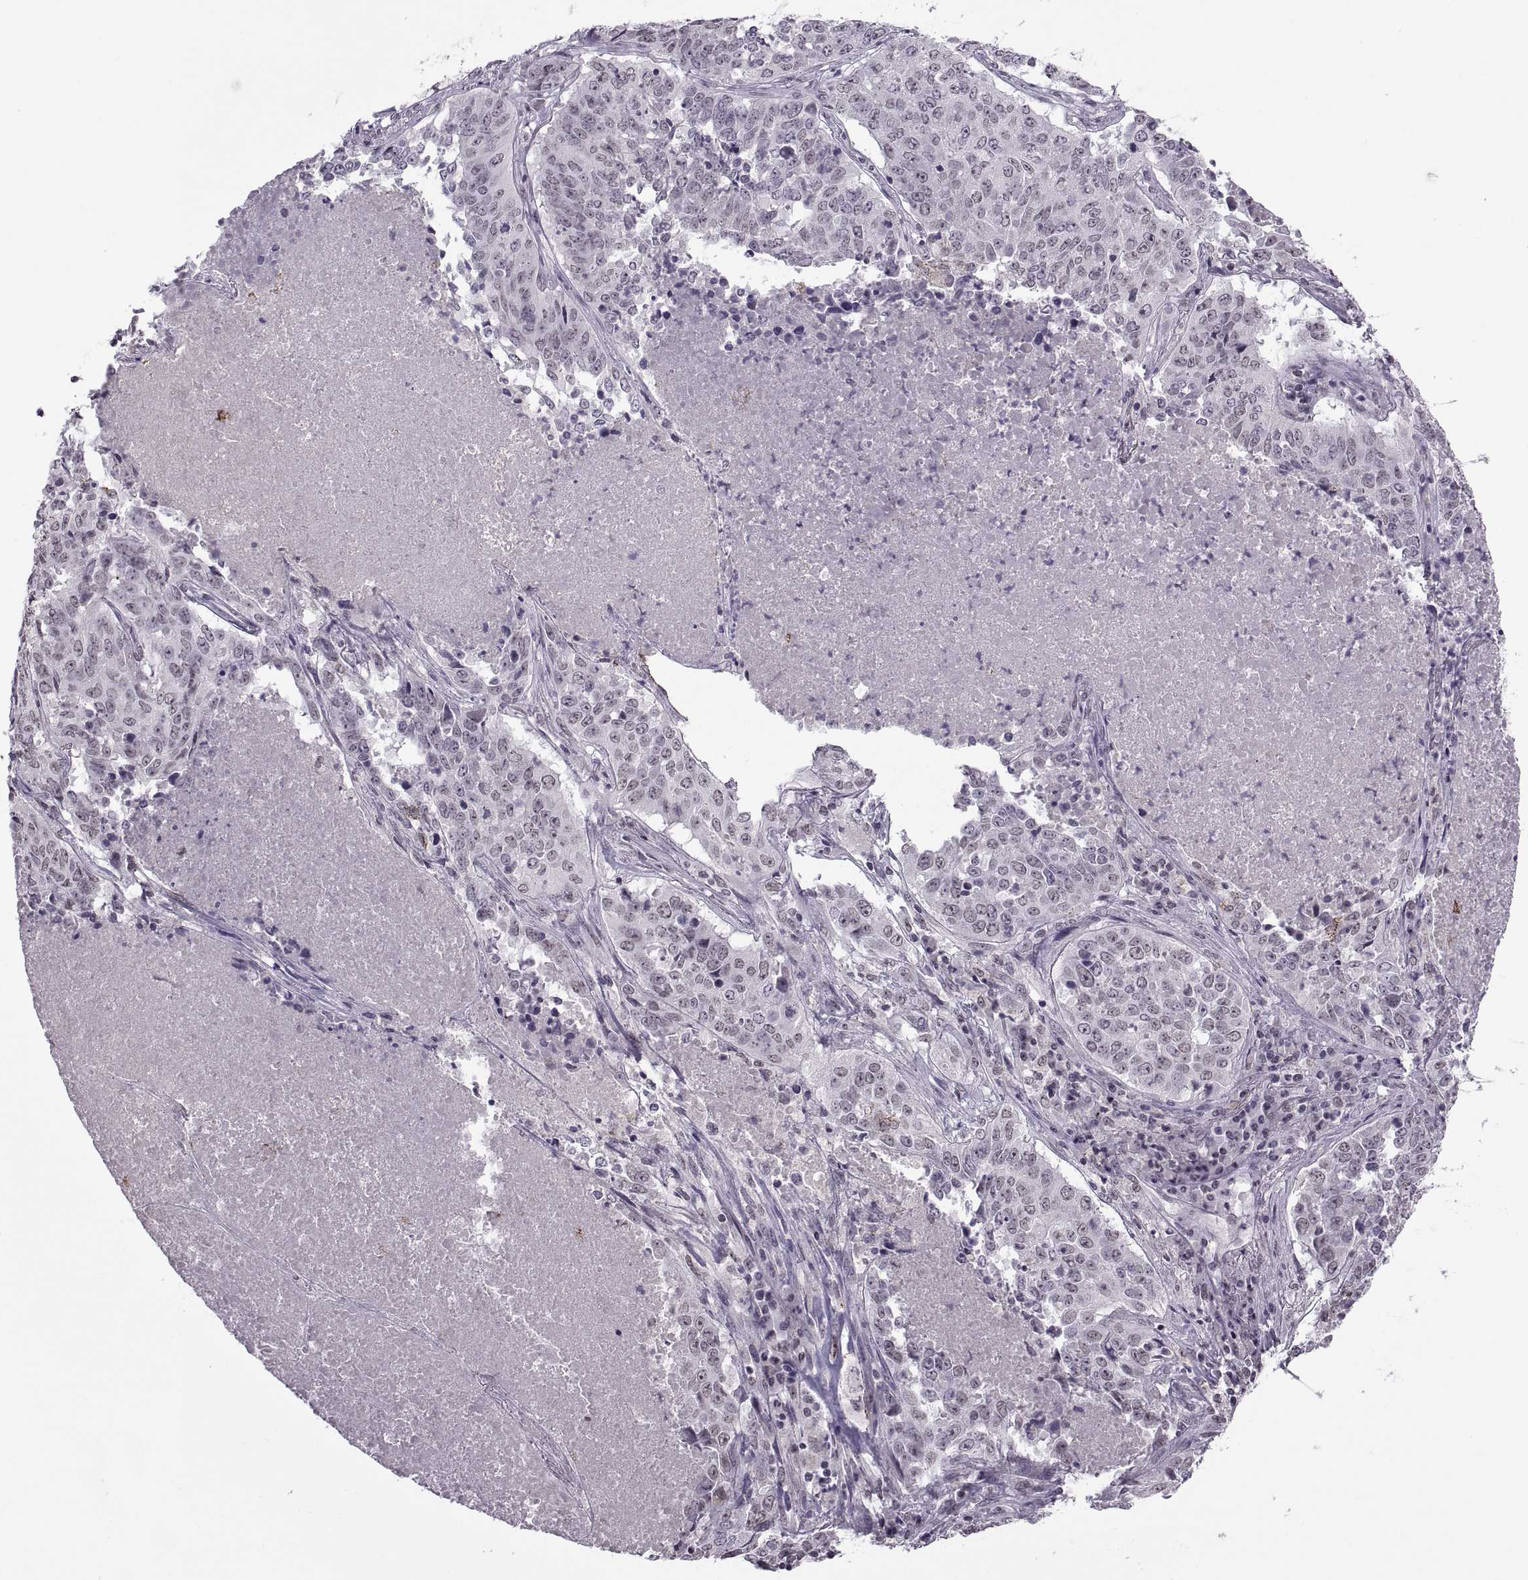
{"staining": {"intensity": "negative", "quantity": "none", "location": "none"}, "tissue": "lung cancer", "cell_type": "Tumor cells", "image_type": "cancer", "snomed": [{"axis": "morphology", "description": "Normal tissue, NOS"}, {"axis": "morphology", "description": "Squamous cell carcinoma, NOS"}, {"axis": "topography", "description": "Bronchus"}, {"axis": "topography", "description": "Lung"}], "caption": "A high-resolution image shows IHC staining of lung squamous cell carcinoma, which shows no significant positivity in tumor cells.", "gene": "OTP", "patient": {"sex": "male", "age": 64}}